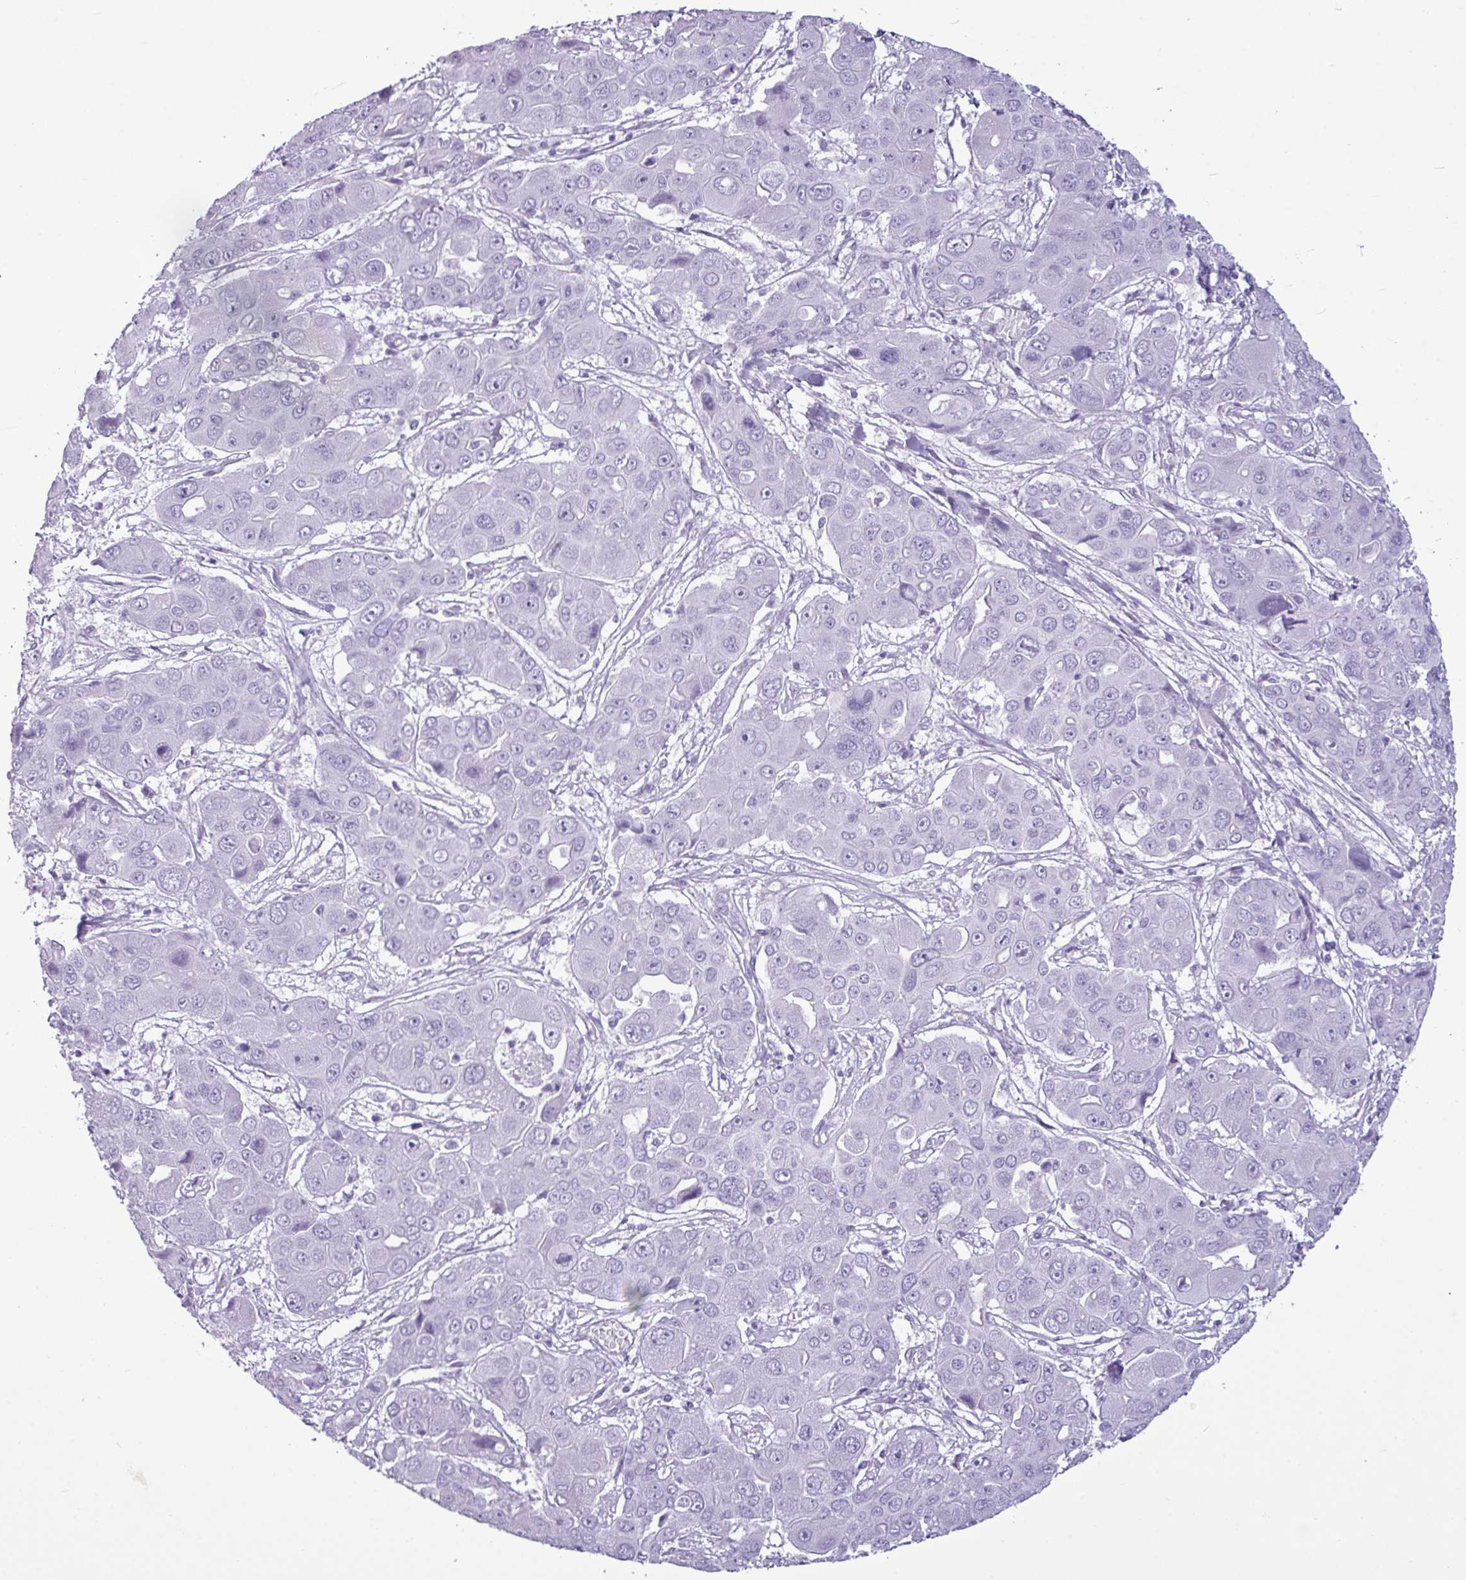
{"staining": {"intensity": "negative", "quantity": "none", "location": "none"}, "tissue": "liver cancer", "cell_type": "Tumor cells", "image_type": "cancer", "snomed": [{"axis": "morphology", "description": "Cholangiocarcinoma"}, {"axis": "topography", "description": "Liver"}], "caption": "Tumor cells are negative for protein expression in human cholangiocarcinoma (liver).", "gene": "AMY1B", "patient": {"sex": "male", "age": 67}}